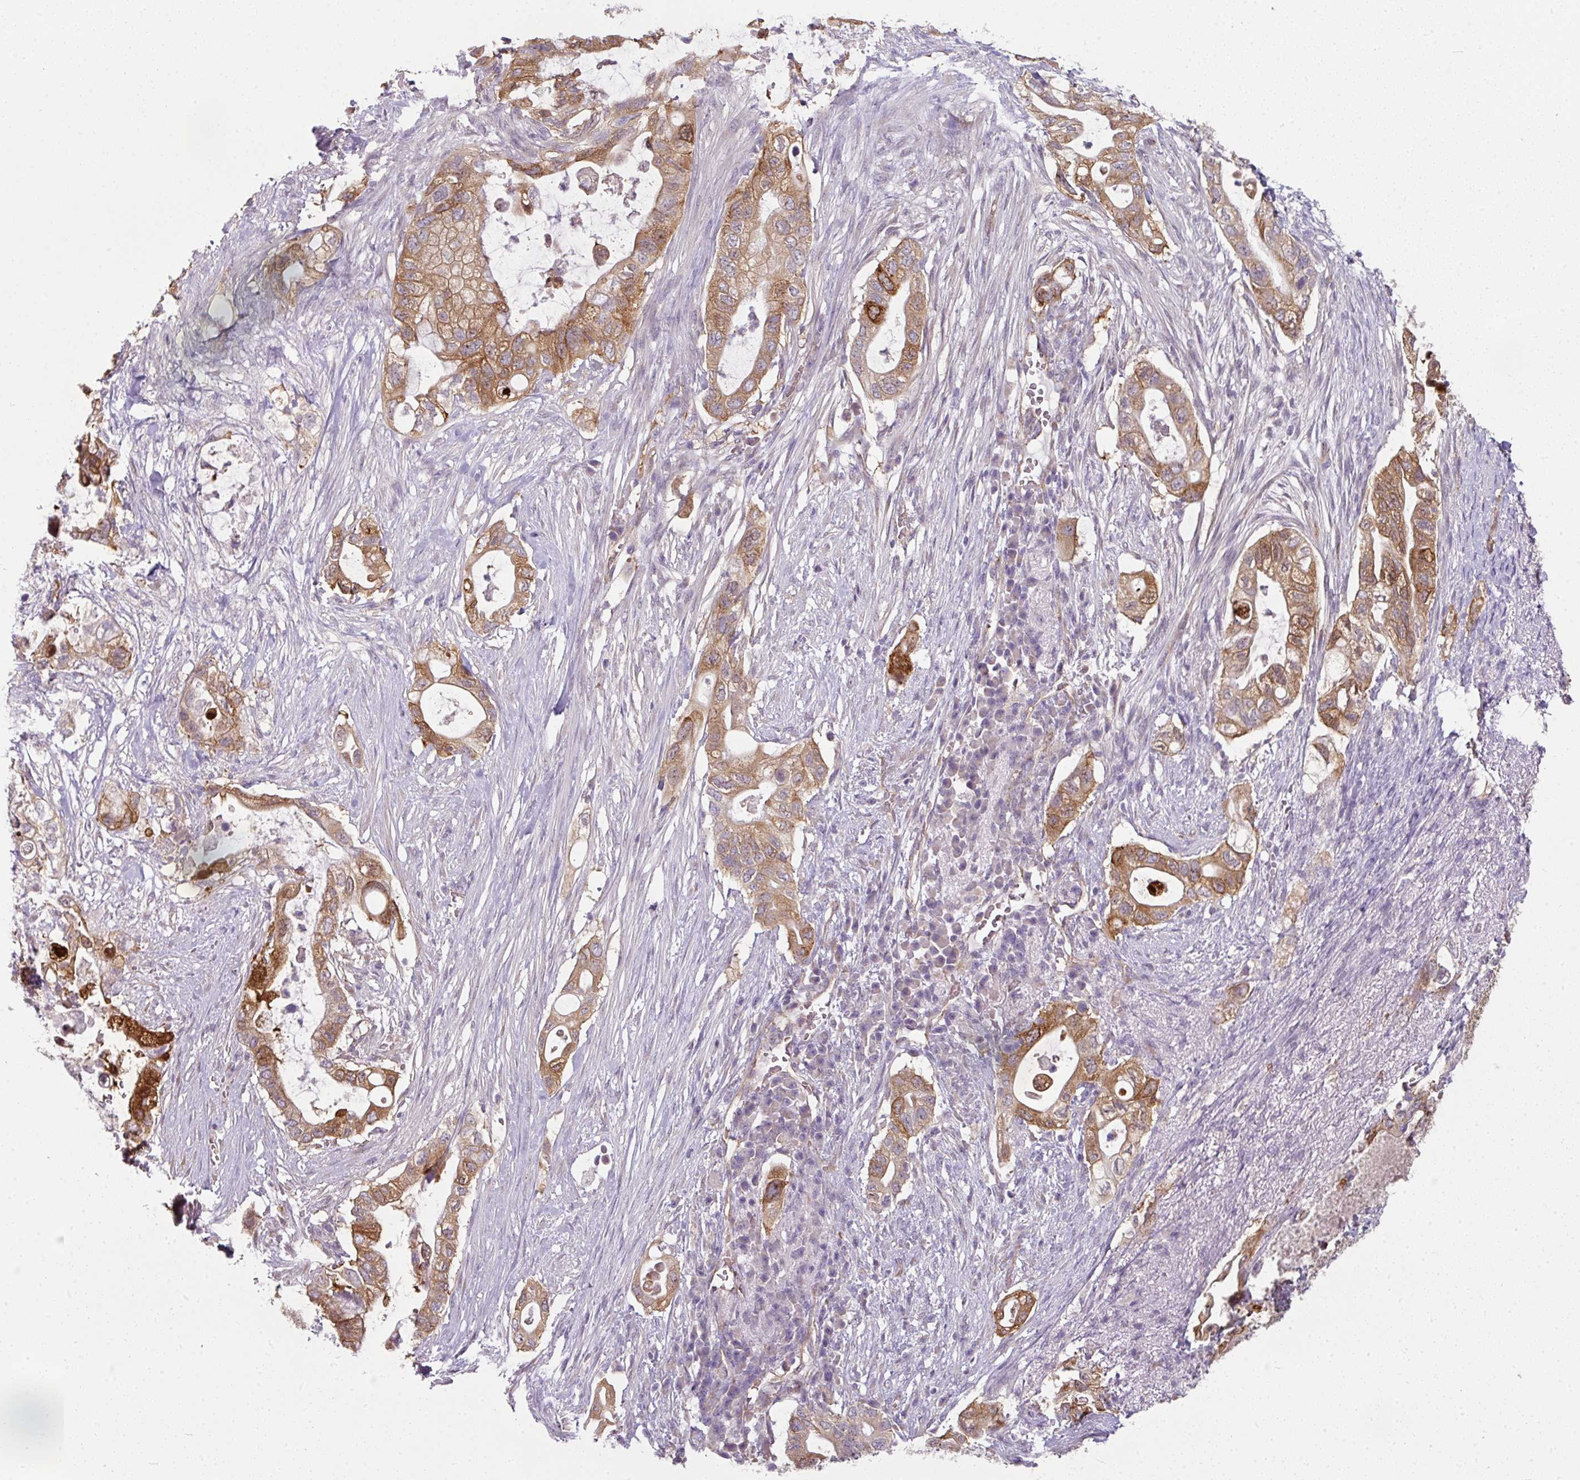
{"staining": {"intensity": "moderate", "quantity": ">75%", "location": "cytoplasmic/membranous"}, "tissue": "pancreatic cancer", "cell_type": "Tumor cells", "image_type": "cancer", "snomed": [{"axis": "morphology", "description": "Adenocarcinoma, NOS"}, {"axis": "topography", "description": "Pancreas"}], "caption": "Protein staining of adenocarcinoma (pancreatic) tissue reveals moderate cytoplasmic/membranous expression in about >75% of tumor cells.", "gene": "C19orf33", "patient": {"sex": "female", "age": 72}}